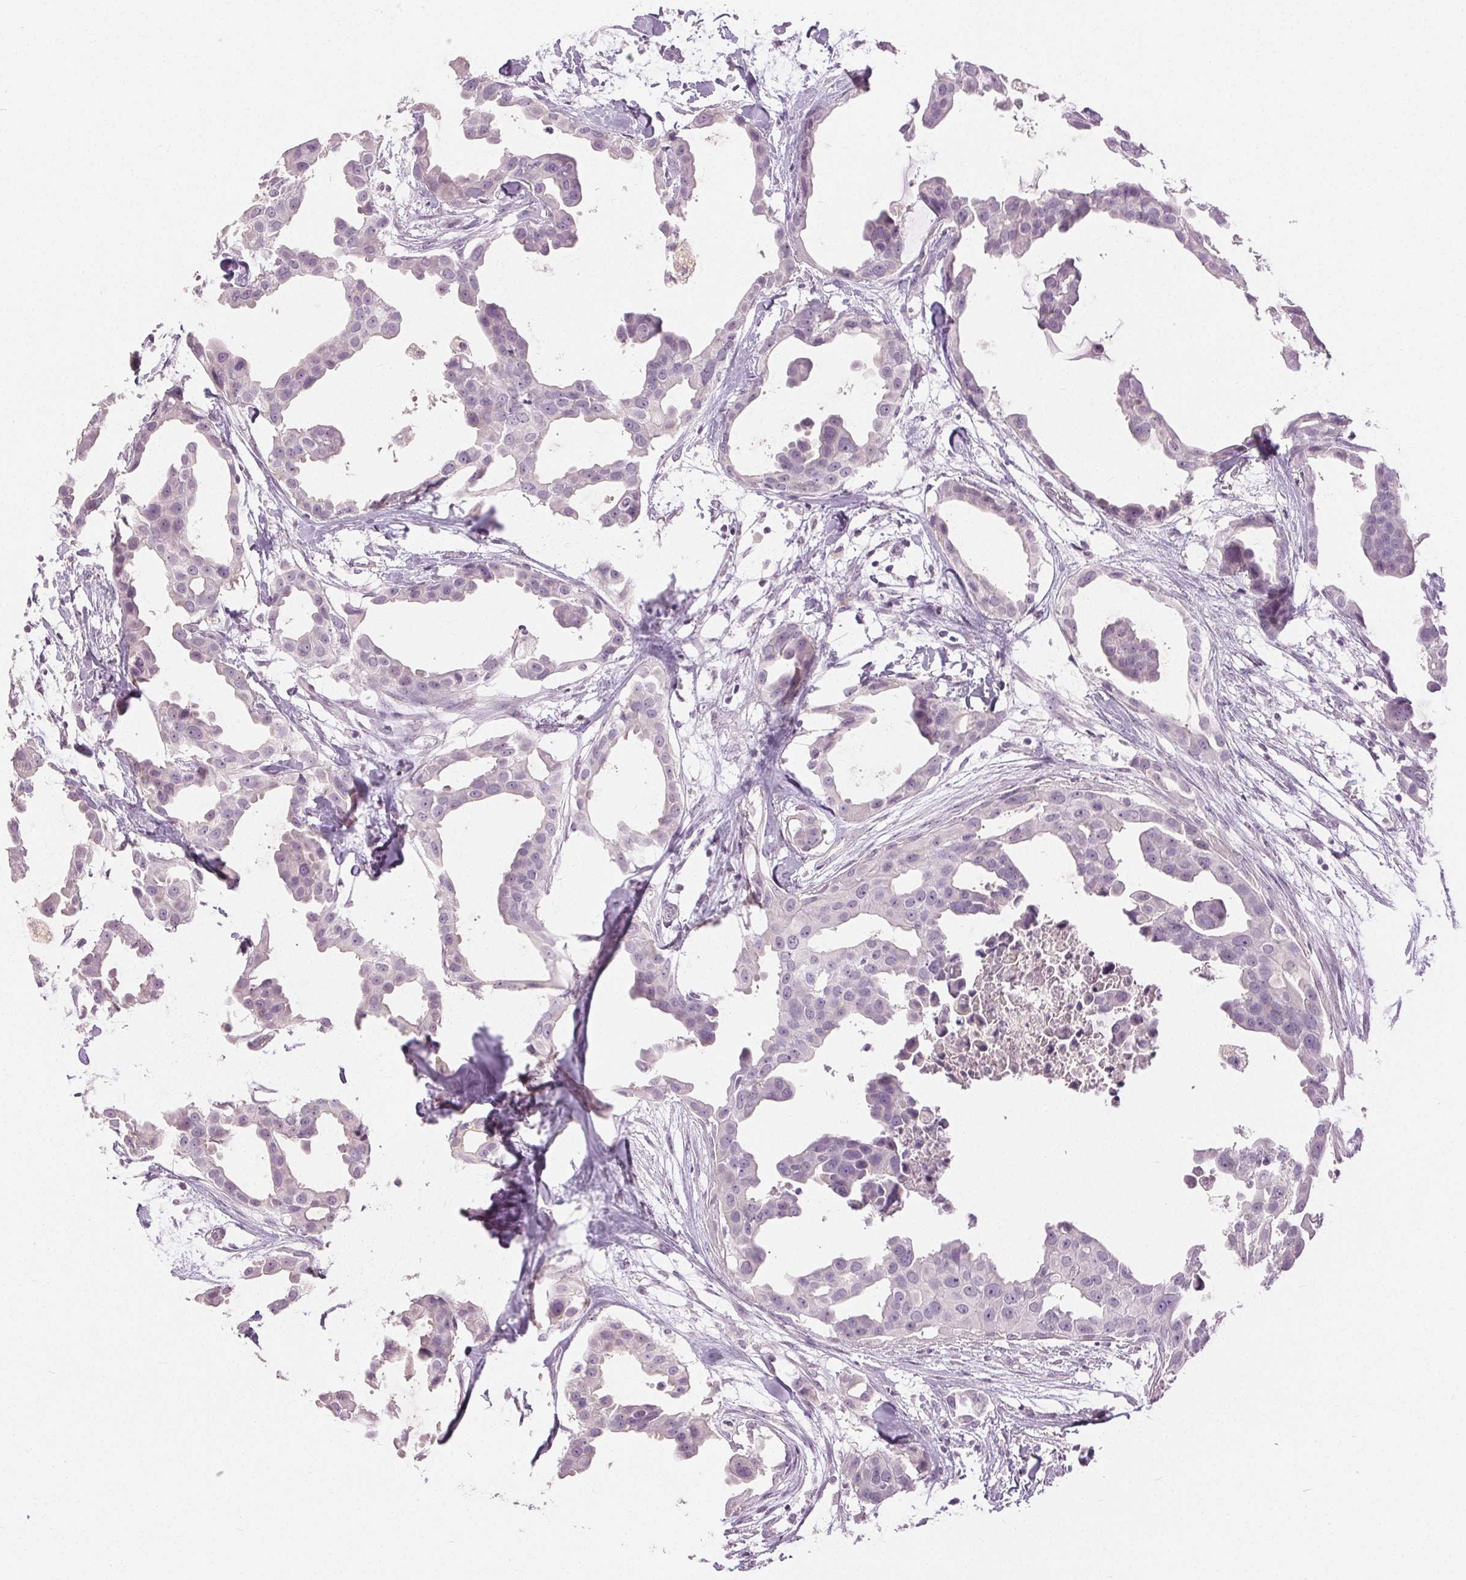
{"staining": {"intensity": "negative", "quantity": "none", "location": "none"}, "tissue": "breast cancer", "cell_type": "Tumor cells", "image_type": "cancer", "snomed": [{"axis": "morphology", "description": "Duct carcinoma"}, {"axis": "topography", "description": "Breast"}], "caption": "A histopathology image of breast cancer (intraductal carcinoma) stained for a protein reveals no brown staining in tumor cells.", "gene": "DSG3", "patient": {"sex": "female", "age": 38}}